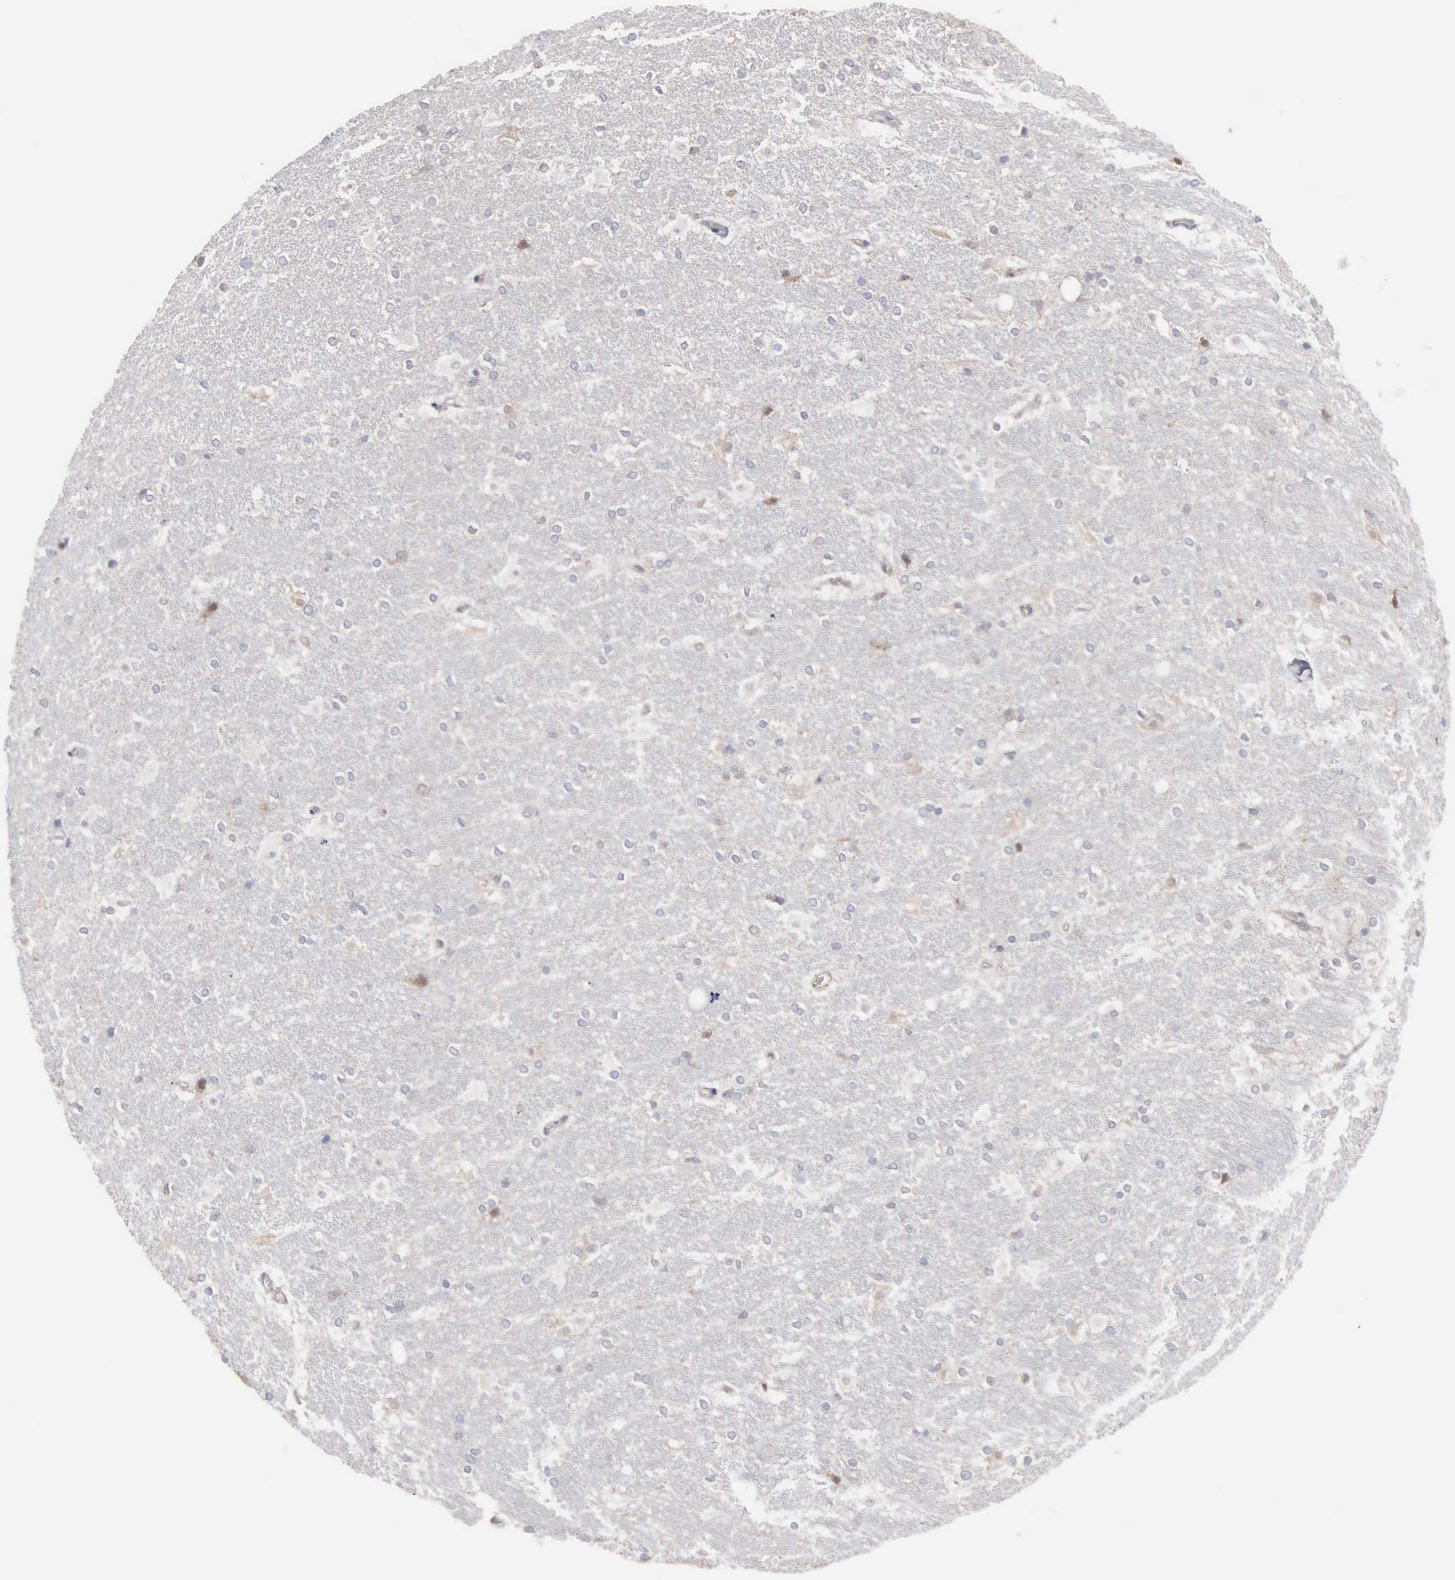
{"staining": {"intensity": "negative", "quantity": "none", "location": "none"}, "tissue": "hippocampus", "cell_type": "Glial cells", "image_type": "normal", "snomed": [{"axis": "morphology", "description": "Normal tissue, NOS"}, {"axis": "topography", "description": "Hippocampus"}], "caption": "Image shows no significant protein expression in glial cells of benign hippocampus. (IHC, brightfield microscopy, high magnification).", "gene": "MTHFD1", "patient": {"sex": "female", "age": 19}}